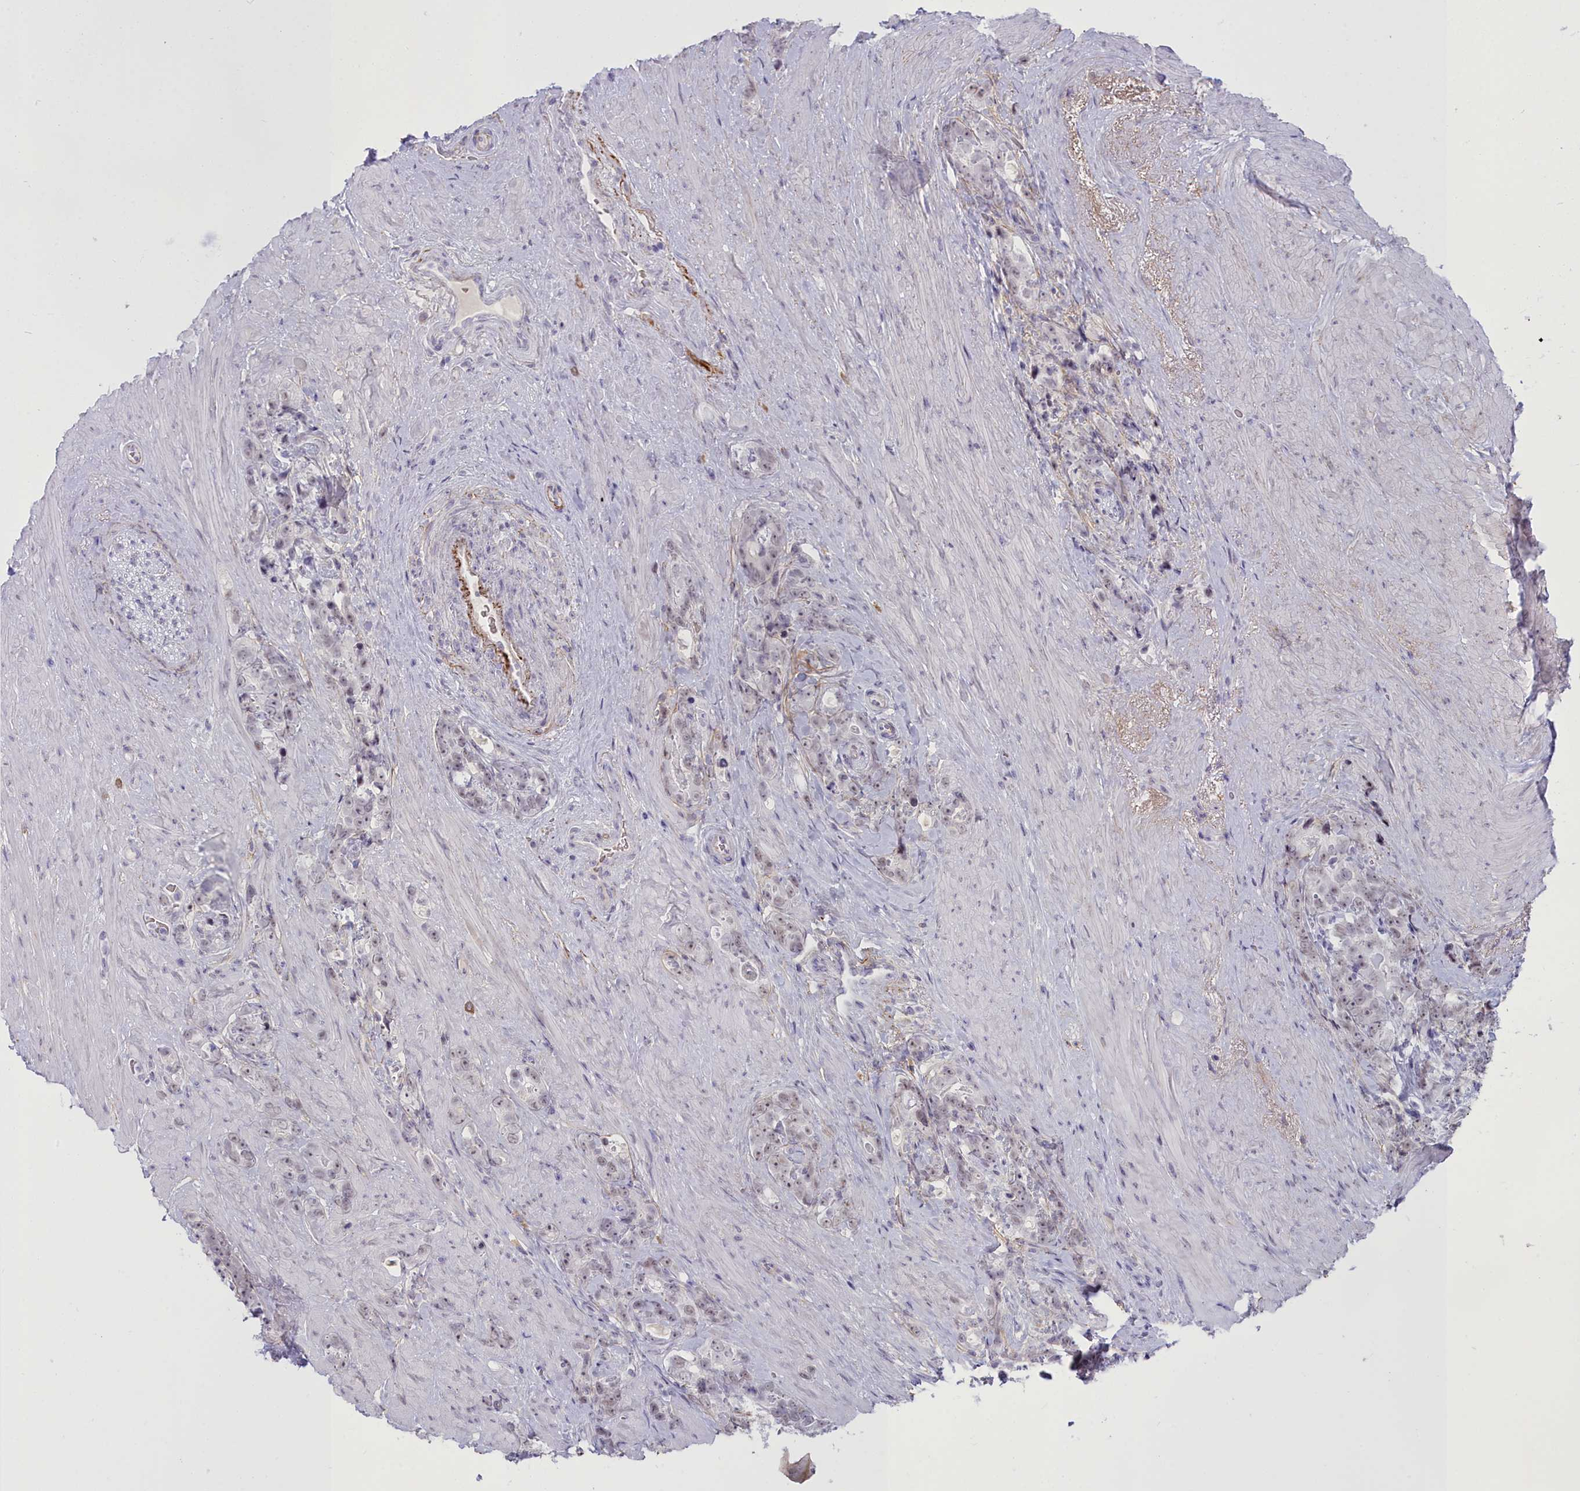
{"staining": {"intensity": "negative", "quantity": "none", "location": "none"}, "tissue": "prostate cancer", "cell_type": "Tumor cells", "image_type": "cancer", "snomed": [{"axis": "morphology", "description": "Adenocarcinoma, High grade"}, {"axis": "topography", "description": "Prostate"}], "caption": "An IHC image of prostate cancer (adenocarcinoma (high-grade)) is shown. There is no staining in tumor cells of prostate cancer (adenocarcinoma (high-grade)).", "gene": "OSTN", "patient": {"sex": "male", "age": 74}}